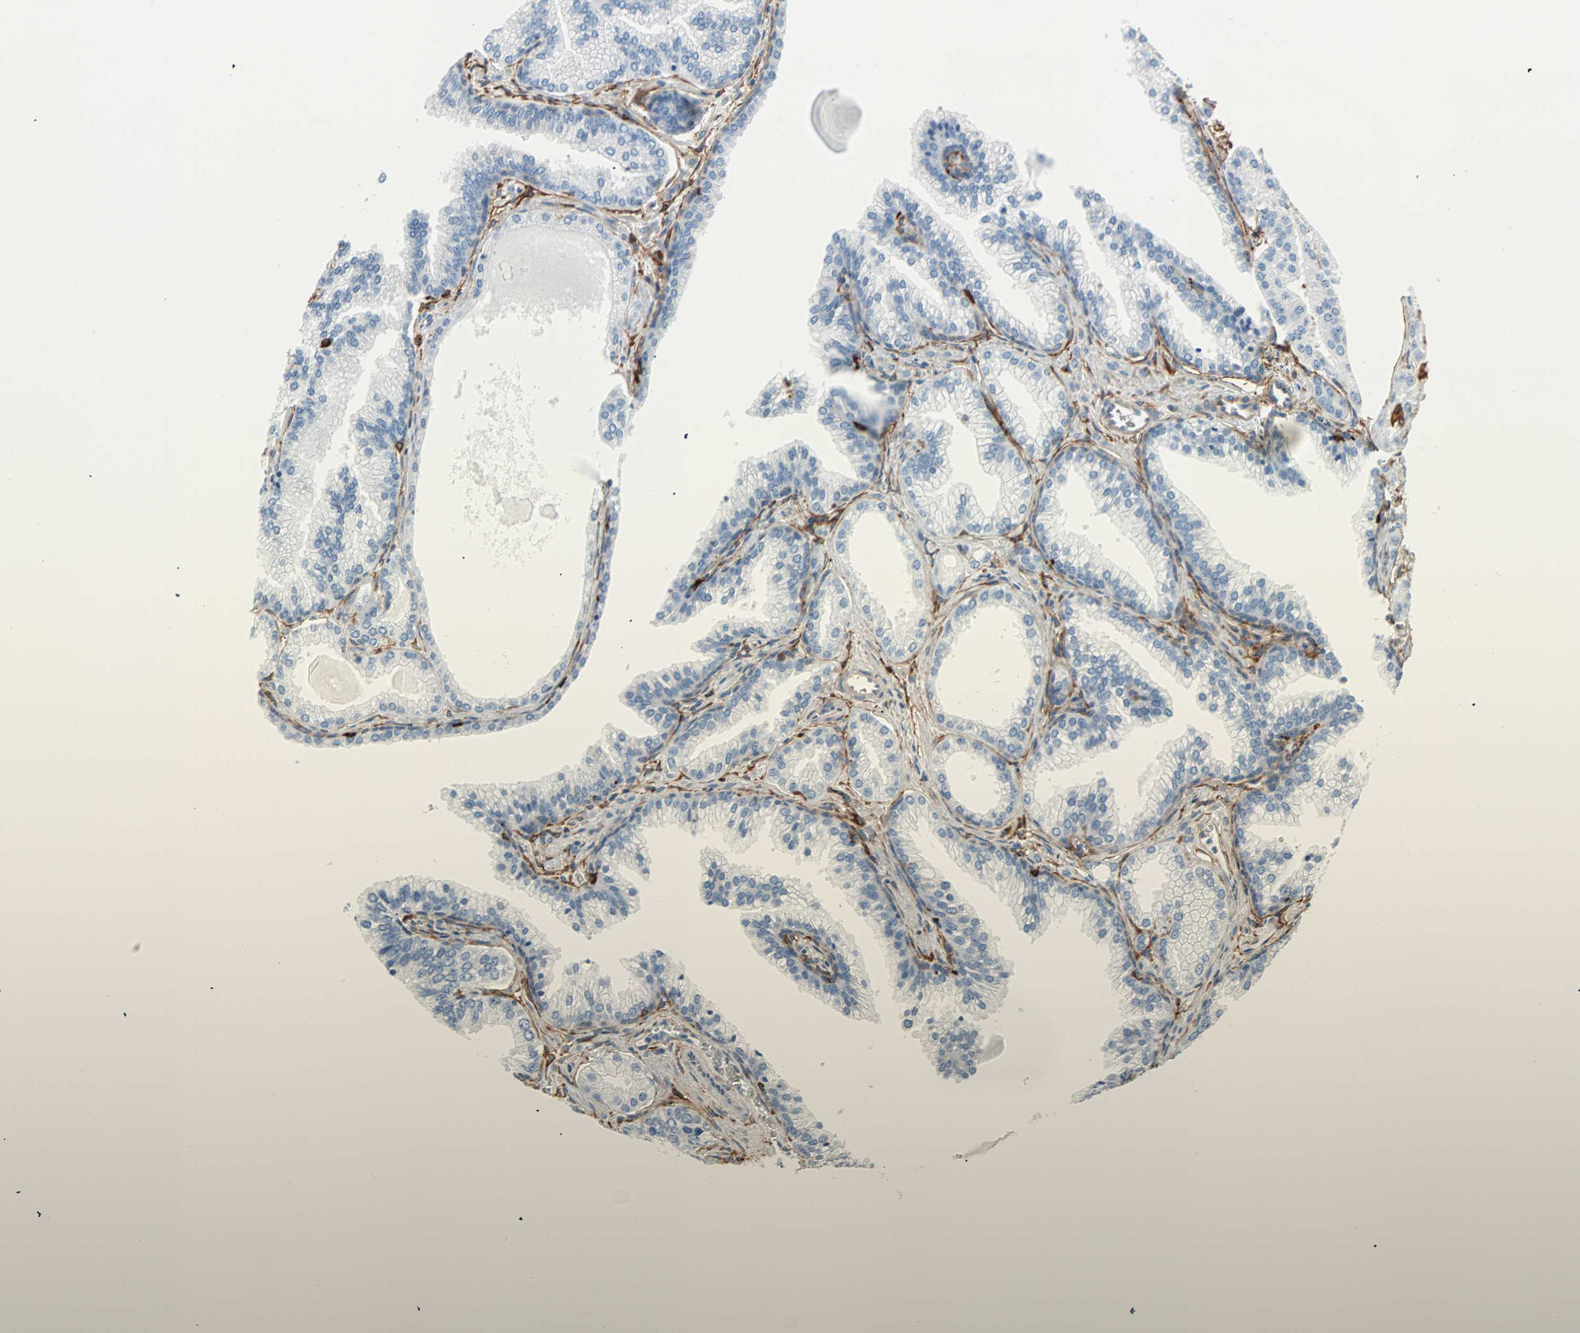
{"staining": {"intensity": "negative", "quantity": "none", "location": "none"}, "tissue": "prostate cancer", "cell_type": "Tumor cells", "image_type": "cancer", "snomed": [{"axis": "morphology", "description": "Adenocarcinoma, Low grade"}, {"axis": "topography", "description": "Prostate"}], "caption": "Image shows no protein staining in tumor cells of adenocarcinoma (low-grade) (prostate) tissue.", "gene": "EPB41L2", "patient": {"sex": "male", "age": 59}}